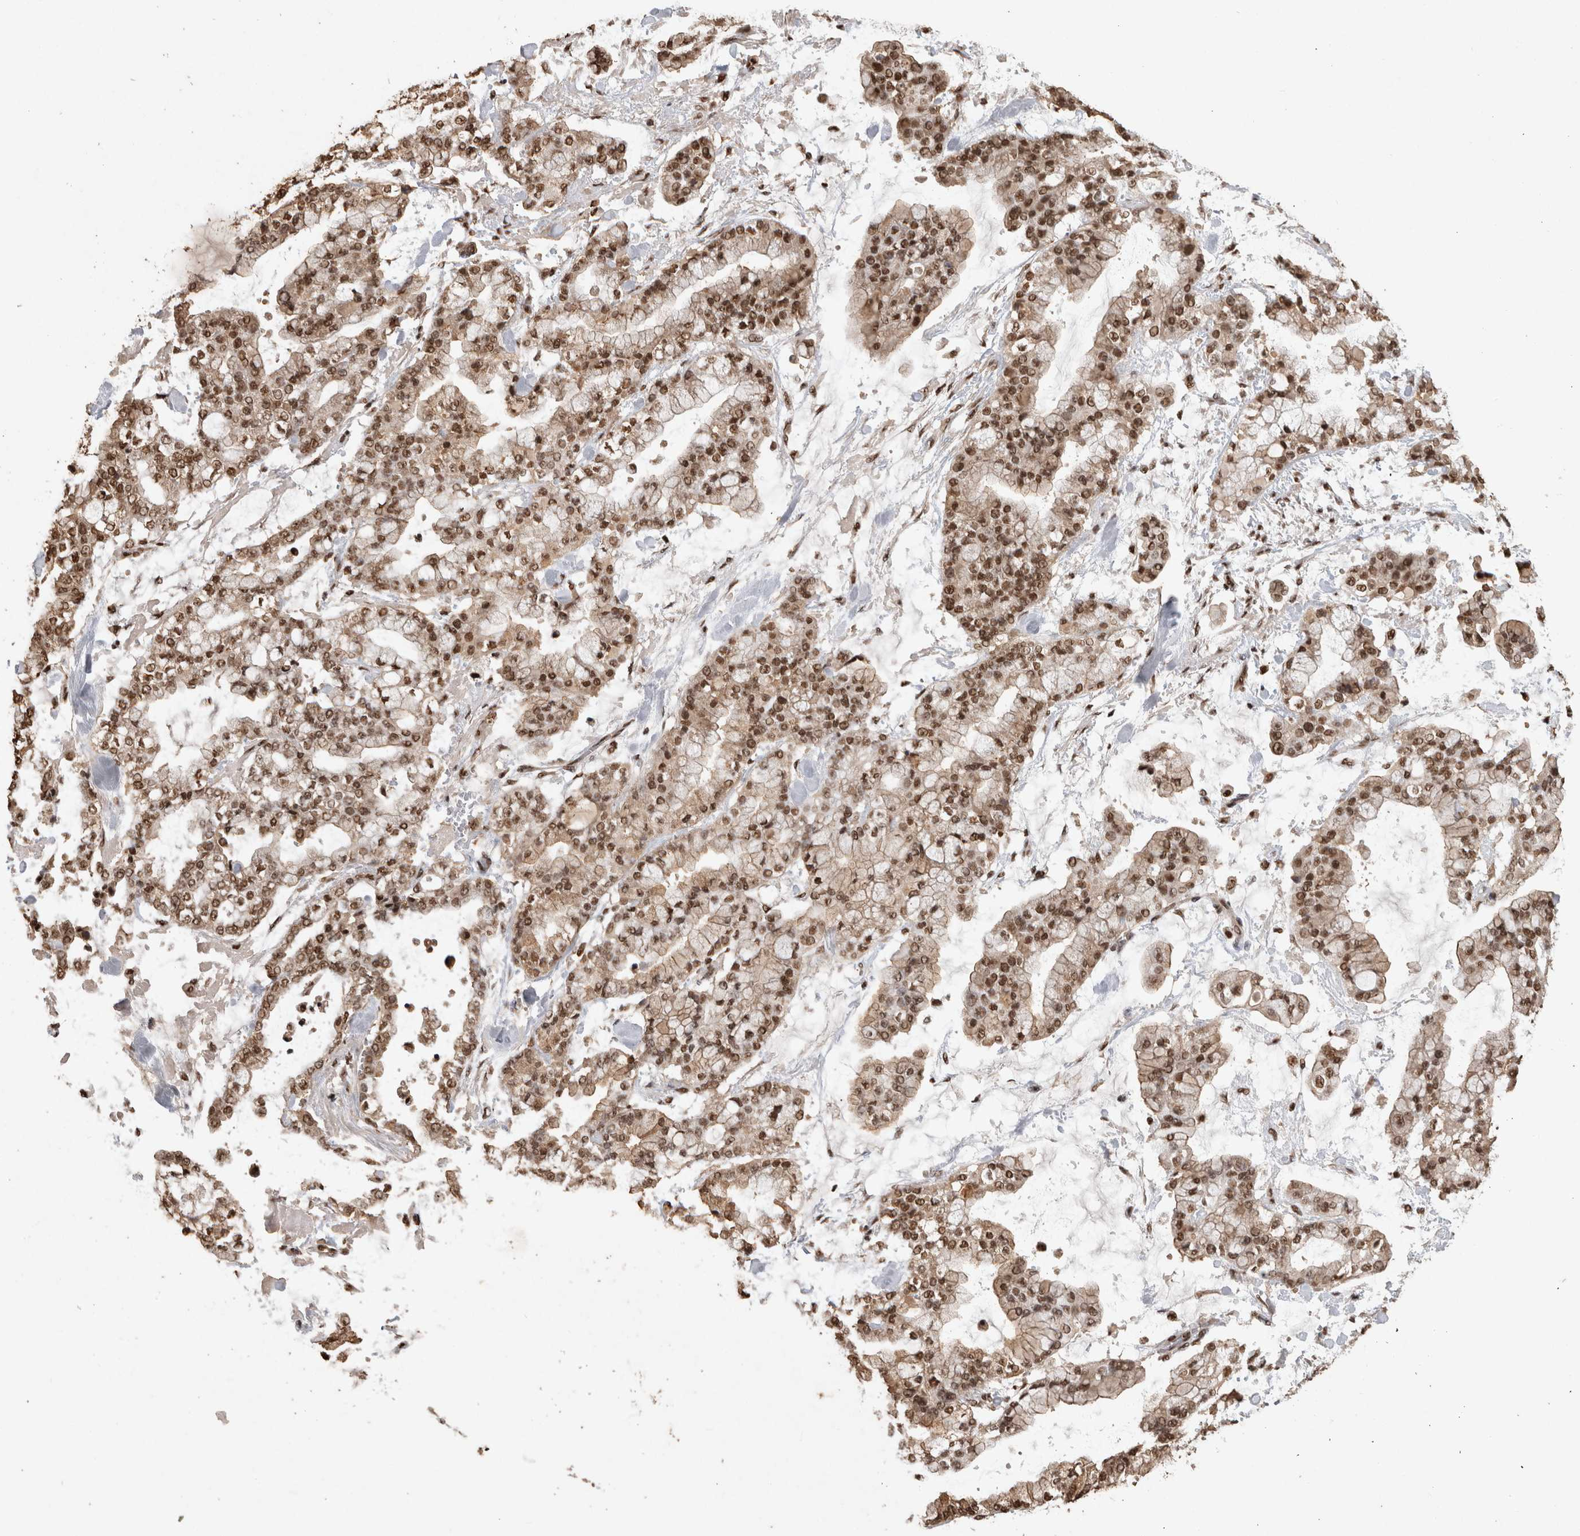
{"staining": {"intensity": "moderate", "quantity": ">75%", "location": "nuclear"}, "tissue": "stomach cancer", "cell_type": "Tumor cells", "image_type": "cancer", "snomed": [{"axis": "morphology", "description": "Normal tissue, NOS"}, {"axis": "morphology", "description": "Adenocarcinoma, NOS"}, {"axis": "topography", "description": "Stomach, upper"}, {"axis": "topography", "description": "Stomach"}], "caption": "An image of human stomach cancer (adenocarcinoma) stained for a protein exhibits moderate nuclear brown staining in tumor cells.", "gene": "RAD50", "patient": {"sex": "male", "age": 76}}